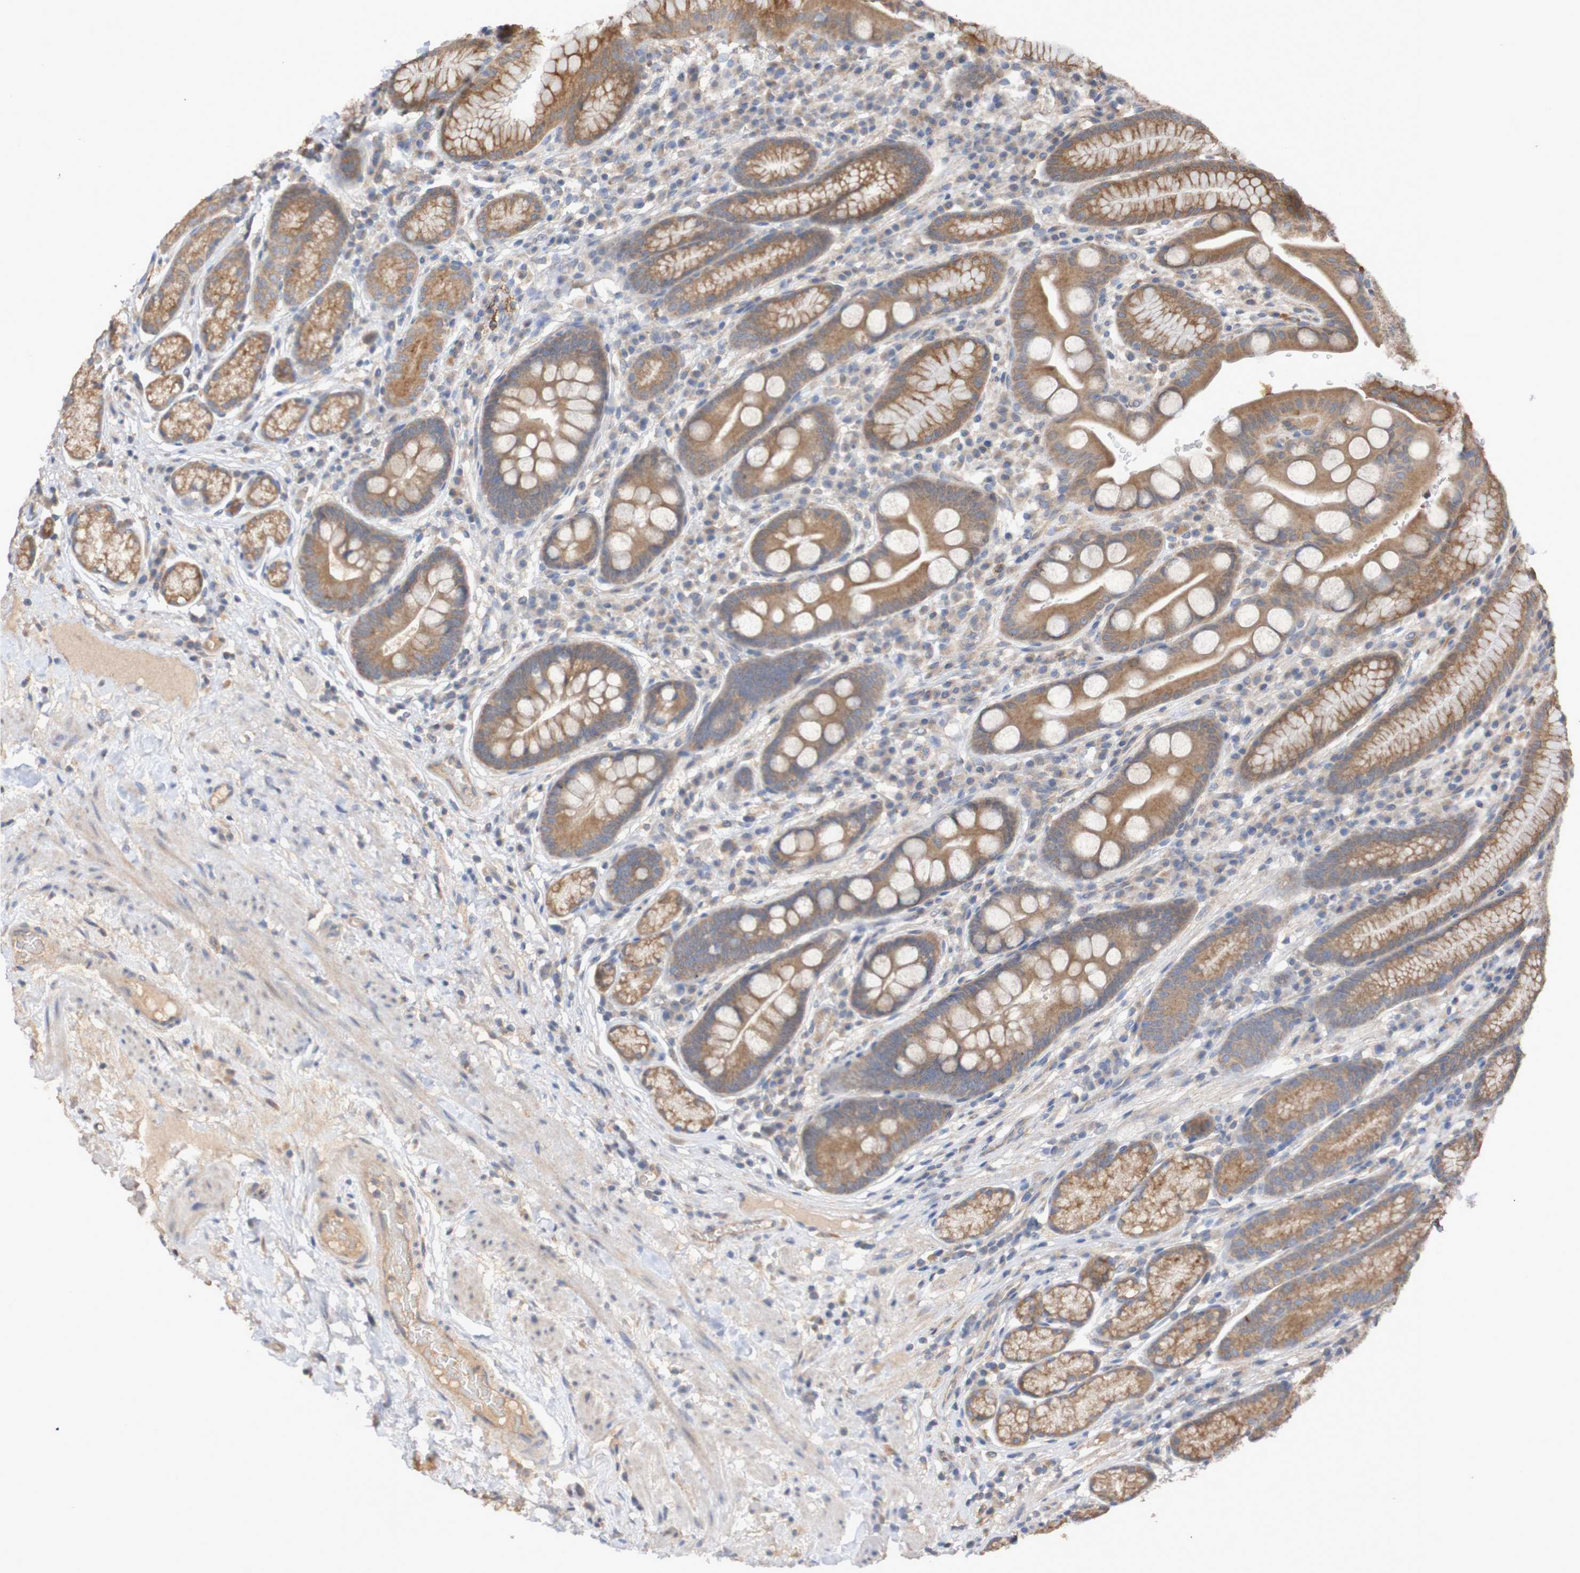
{"staining": {"intensity": "moderate", "quantity": ">75%", "location": "cytoplasmic/membranous"}, "tissue": "stomach", "cell_type": "Glandular cells", "image_type": "normal", "snomed": [{"axis": "morphology", "description": "Normal tissue, NOS"}, {"axis": "topography", "description": "Stomach, lower"}], "caption": "IHC histopathology image of normal stomach stained for a protein (brown), which exhibits medium levels of moderate cytoplasmic/membranous expression in approximately >75% of glandular cells.", "gene": "PHYH", "patient": {"sex": "male", "age": 52}}